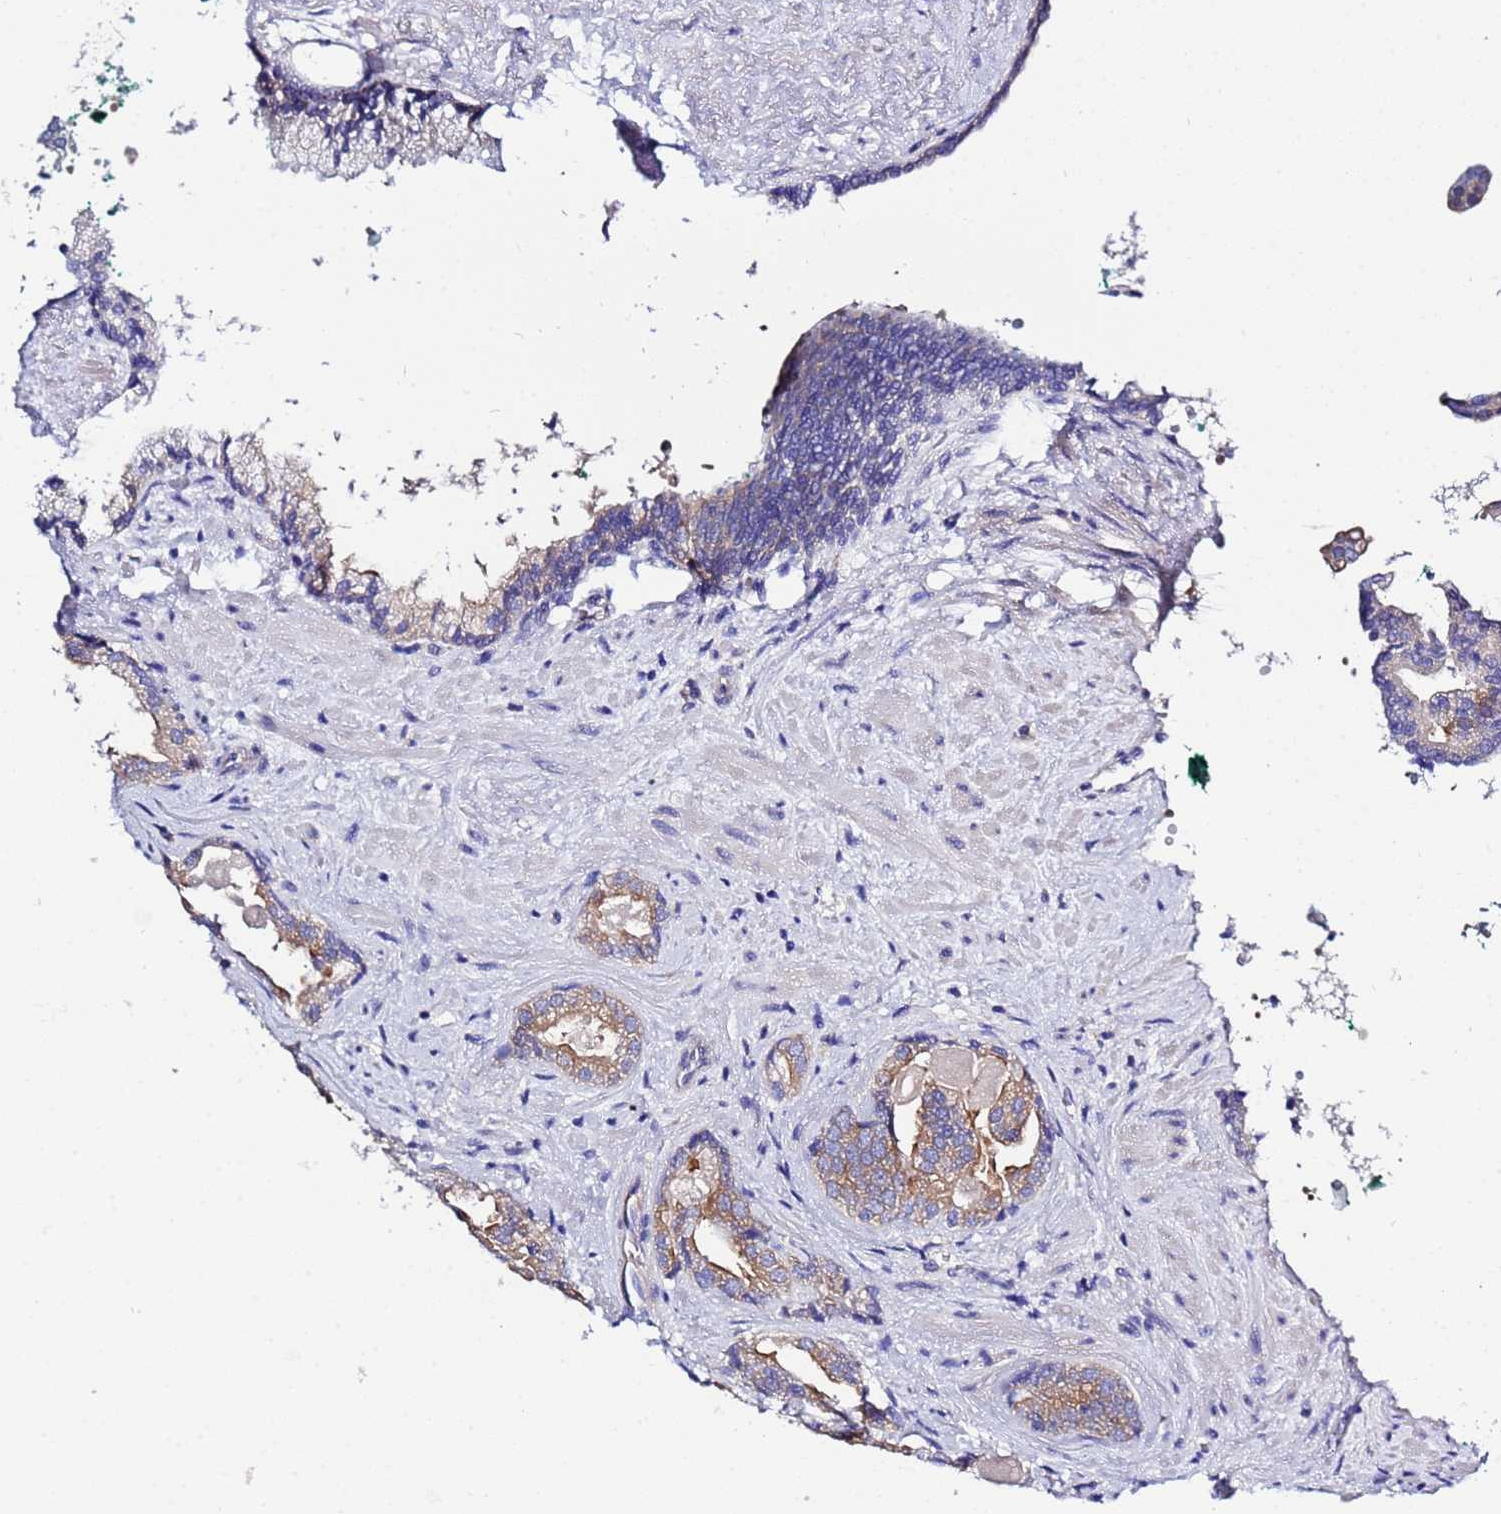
{"staining": {"intensity": "moderate", "quantity": "<25%", "location": "cytoplasmic/membranous"}, "tissue": "prostate cancer", "cell_type": "Tumor cells", "image_type": "cancer", "snomed": [{"axis": "morphology", "description": "Adenocarcinoma, High grade"}, {"axis": "topography", "description": "Prostate"}], "caption": "This micrograph displays prostate high-grade adenocarcinoma stained with immunohistochemistry to label a protein in brown. The cytoplasmic/membranous of tumor cells show moderate positivity for the protein. Nuclei are counter-stained blue.", "gene": "RC3H2", "patient": {"sex": "male", "age": 60}}